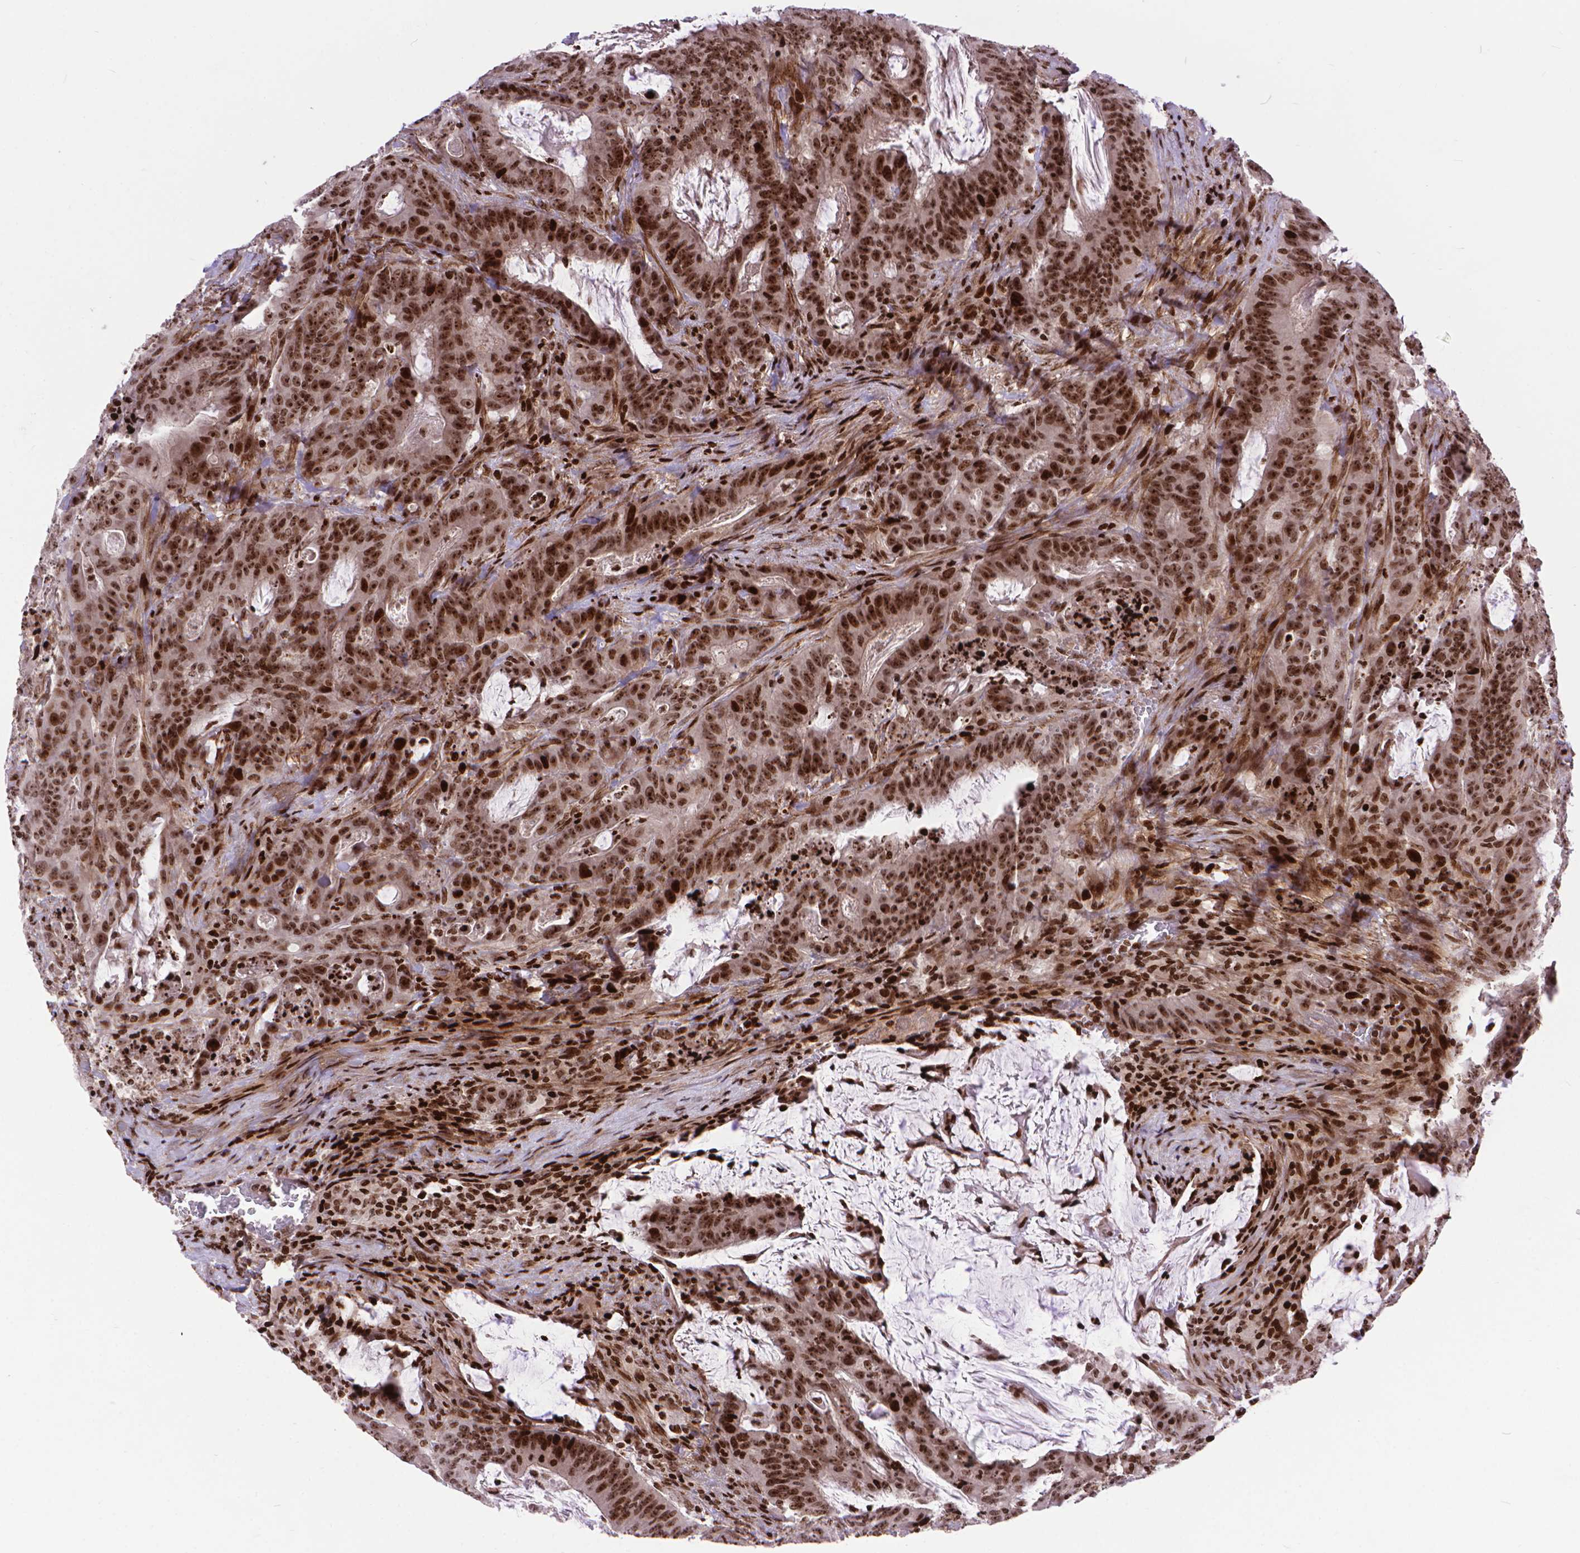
{"staining": {"intensity": "strong", "quantity": ">75%", "location": "nuclear"}, "tissue": "colorectal cancer", "cell_type": "Tumor cells", "image_type": "cancer", "snomed": [{"axis": "morphology", "description": "Adenocarcinoma, NOS"}, {"axis": "topography", "description": "Colon"}], "caption": "Strong nuclear staining for a protein is present in approximately >75% of tumor cells of adenocarcinoma (colorectal) using immunohistochemistry (IHC).", "gene": "AMER1", "patient": {"sex": "male", "age": 33}}